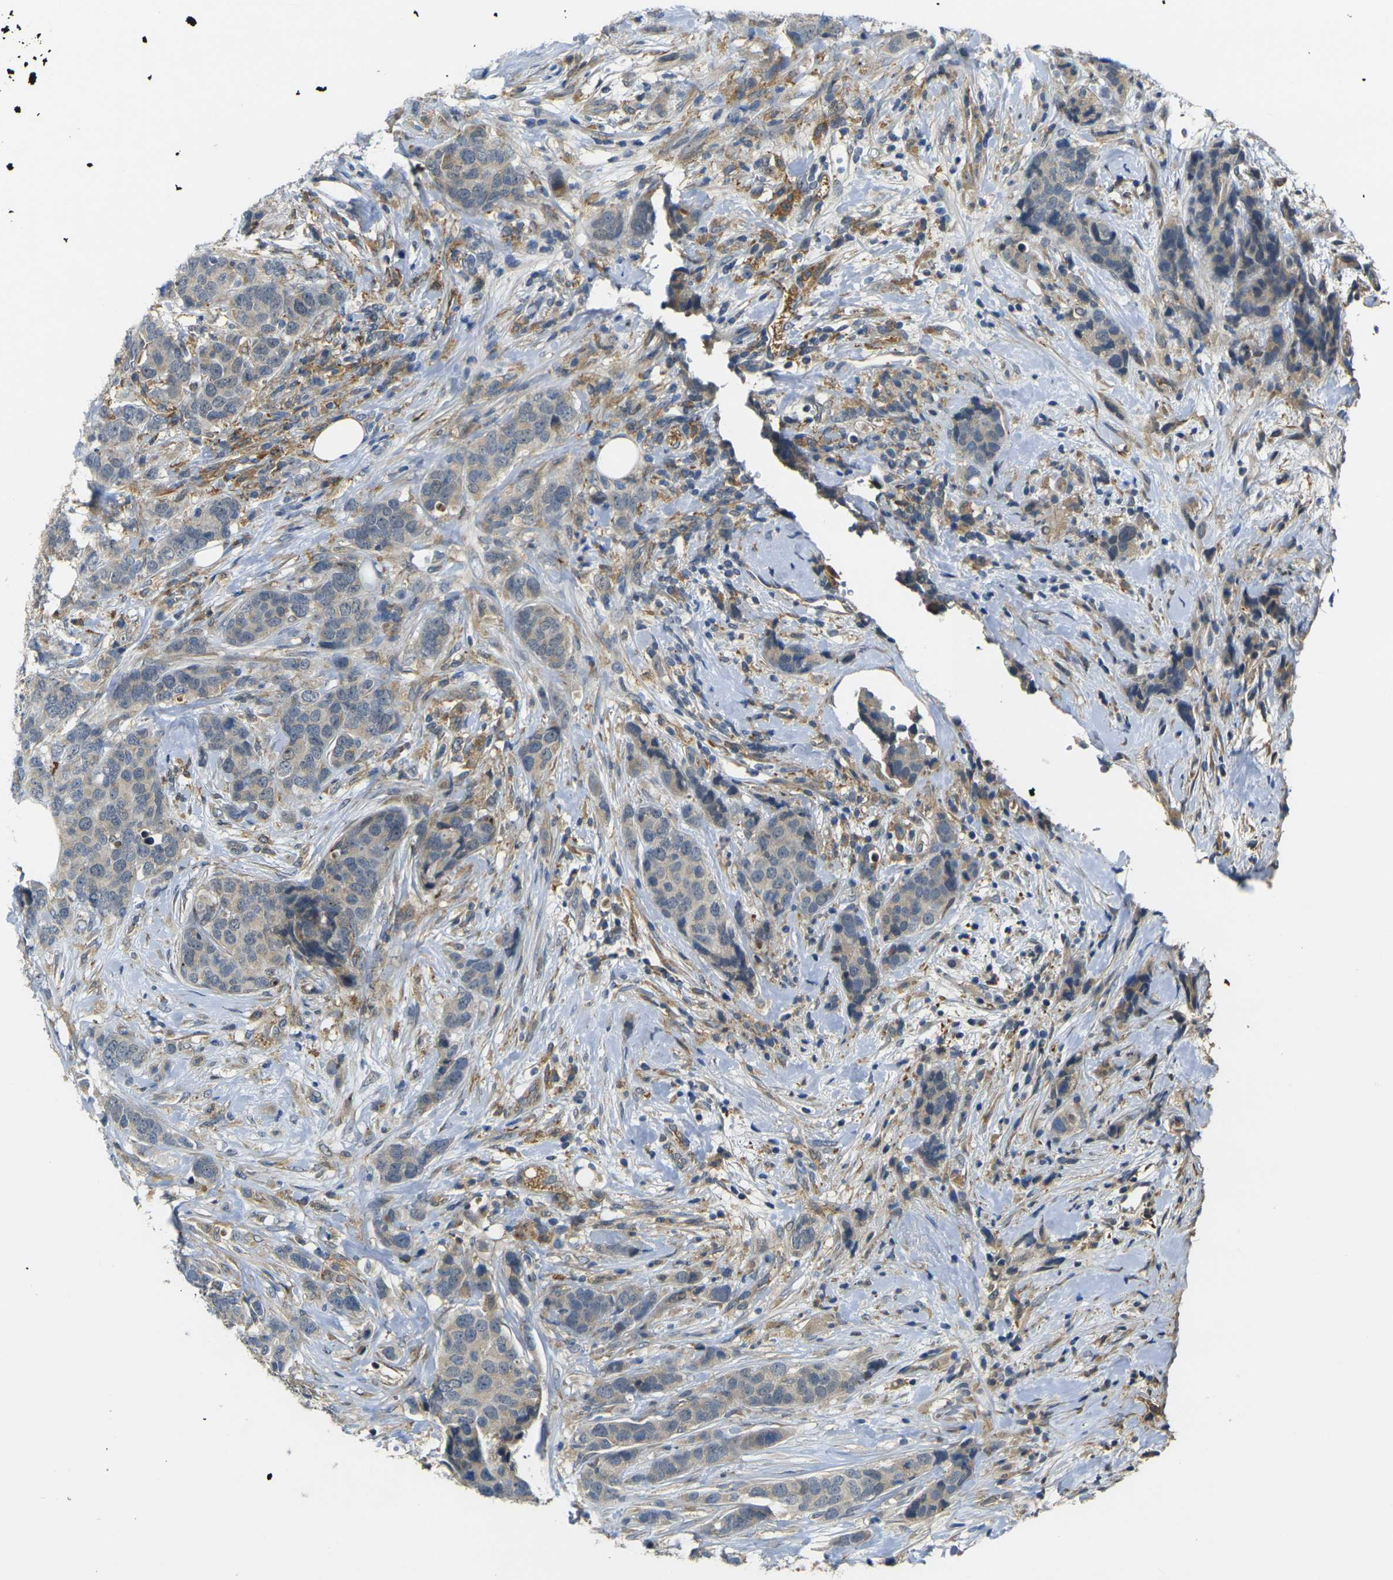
{"staining": {"intensity": "weak", "quantity": ">75%", "location": "cytoplasmic/membranous"}, "tissue": "breast cancer", "cell_type": "Tumor cells", "image_type": "cancer", "snomed": [{"axis": "morphology", "description": "Lobular carcinoma"}, {"axis": "topography", "description": "Breast"}], "caption": "This is an image of immunohistochemistry staining of breast lobular carcinoma, which shows weak staining in the cytoplasmic/membranous of tumor cells.", "gene": "PIGL", "patient": {"sex": "female", "age": 59}}